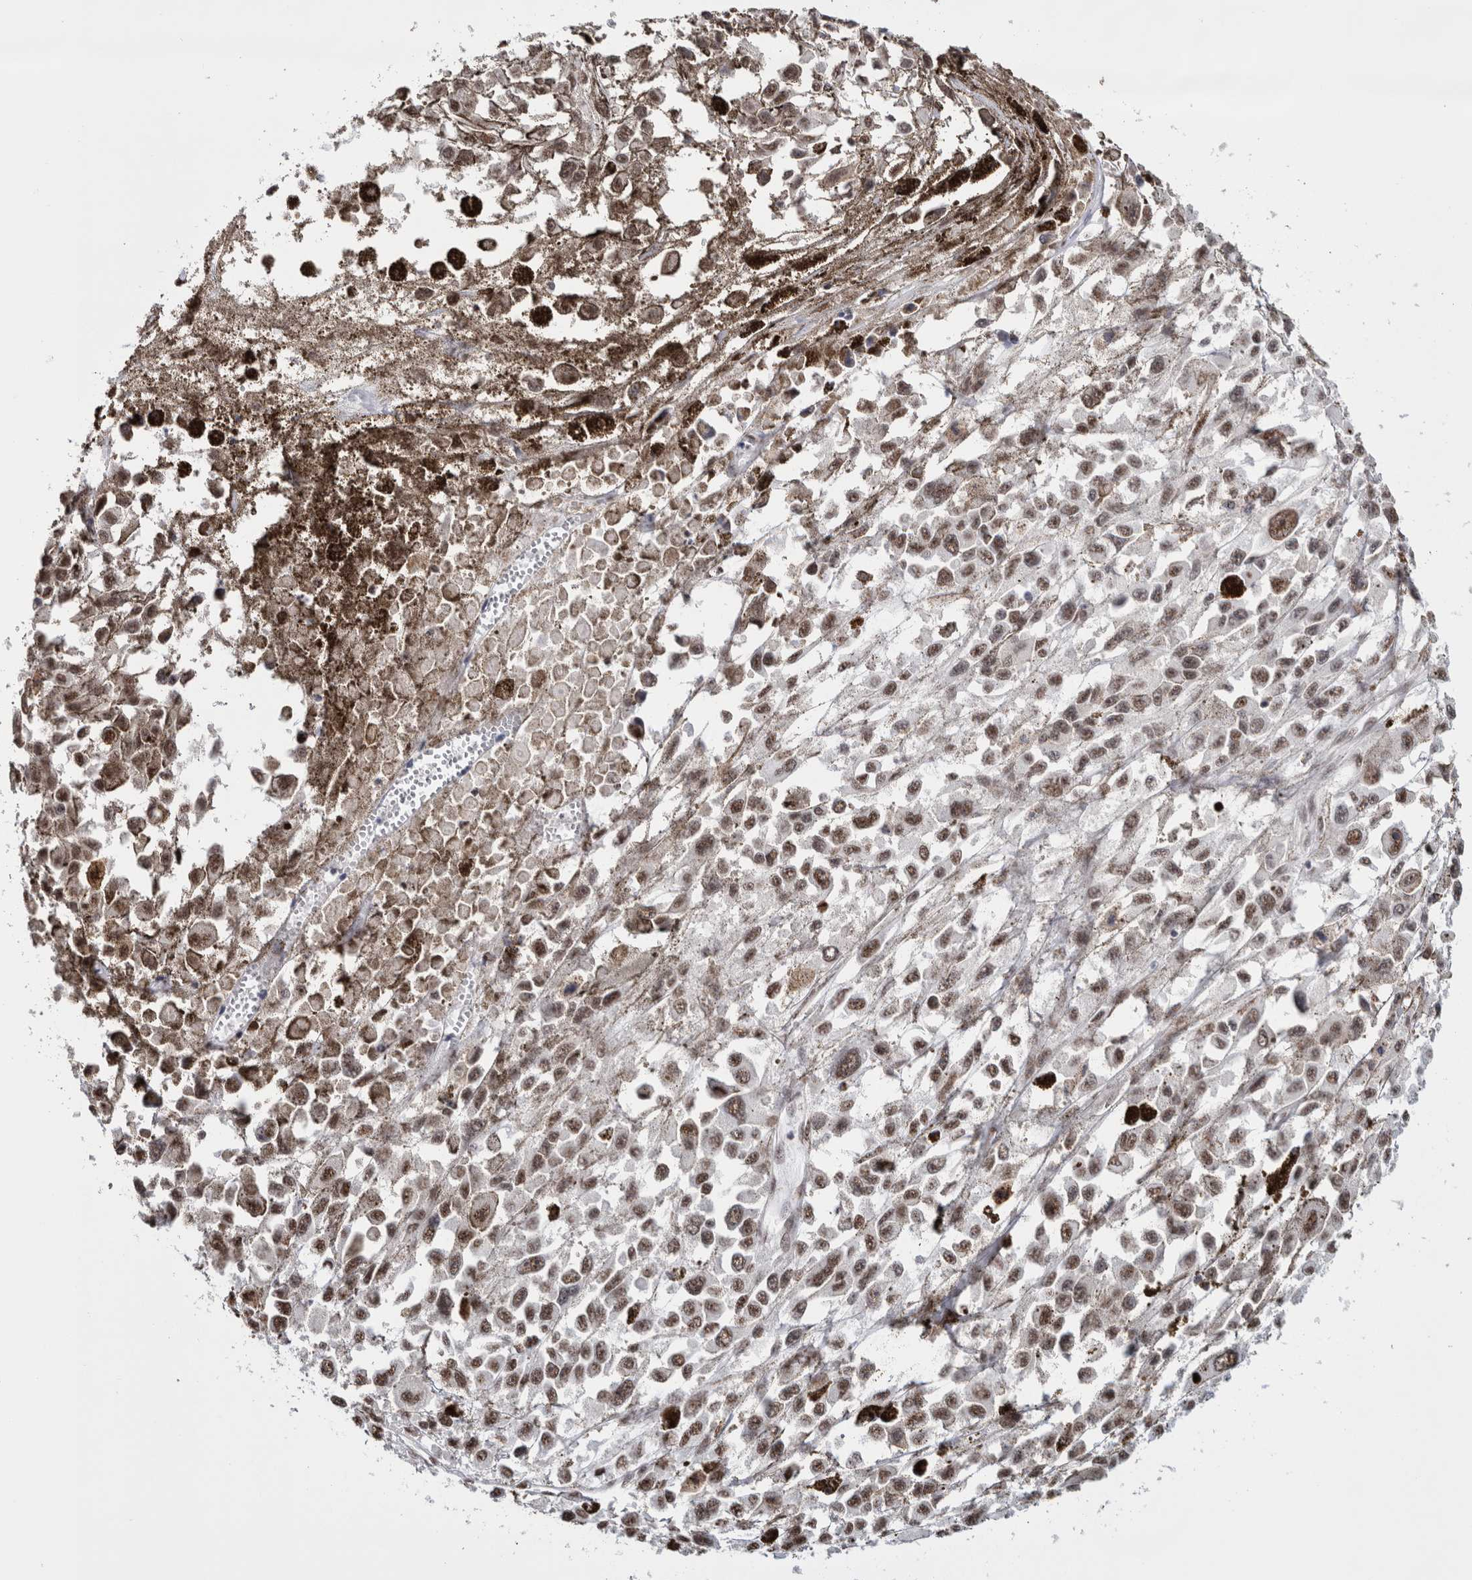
{"staining": {"intensity": "moderate", "quantity": ">75%", "location": "nuclear"}, "tissue": "melanoma", "cell_type": "Tumor cells", "image_type": "cancer", "snomed": [{"axis": "morphology", "description": "Malignant melanoma, Metastatic site"}, {"axis": "topography", "description": "Lymph node"}], "caption": "Immunohistochemical staining of human melanoma demonstrates moderate nuclear protein positivity in about >75% of tumor cells. Ihc stains the protein in brown and the nuclei are stained blue.", "gene": "MKNK1", "patient": {"sex": "male", "age": 59}}